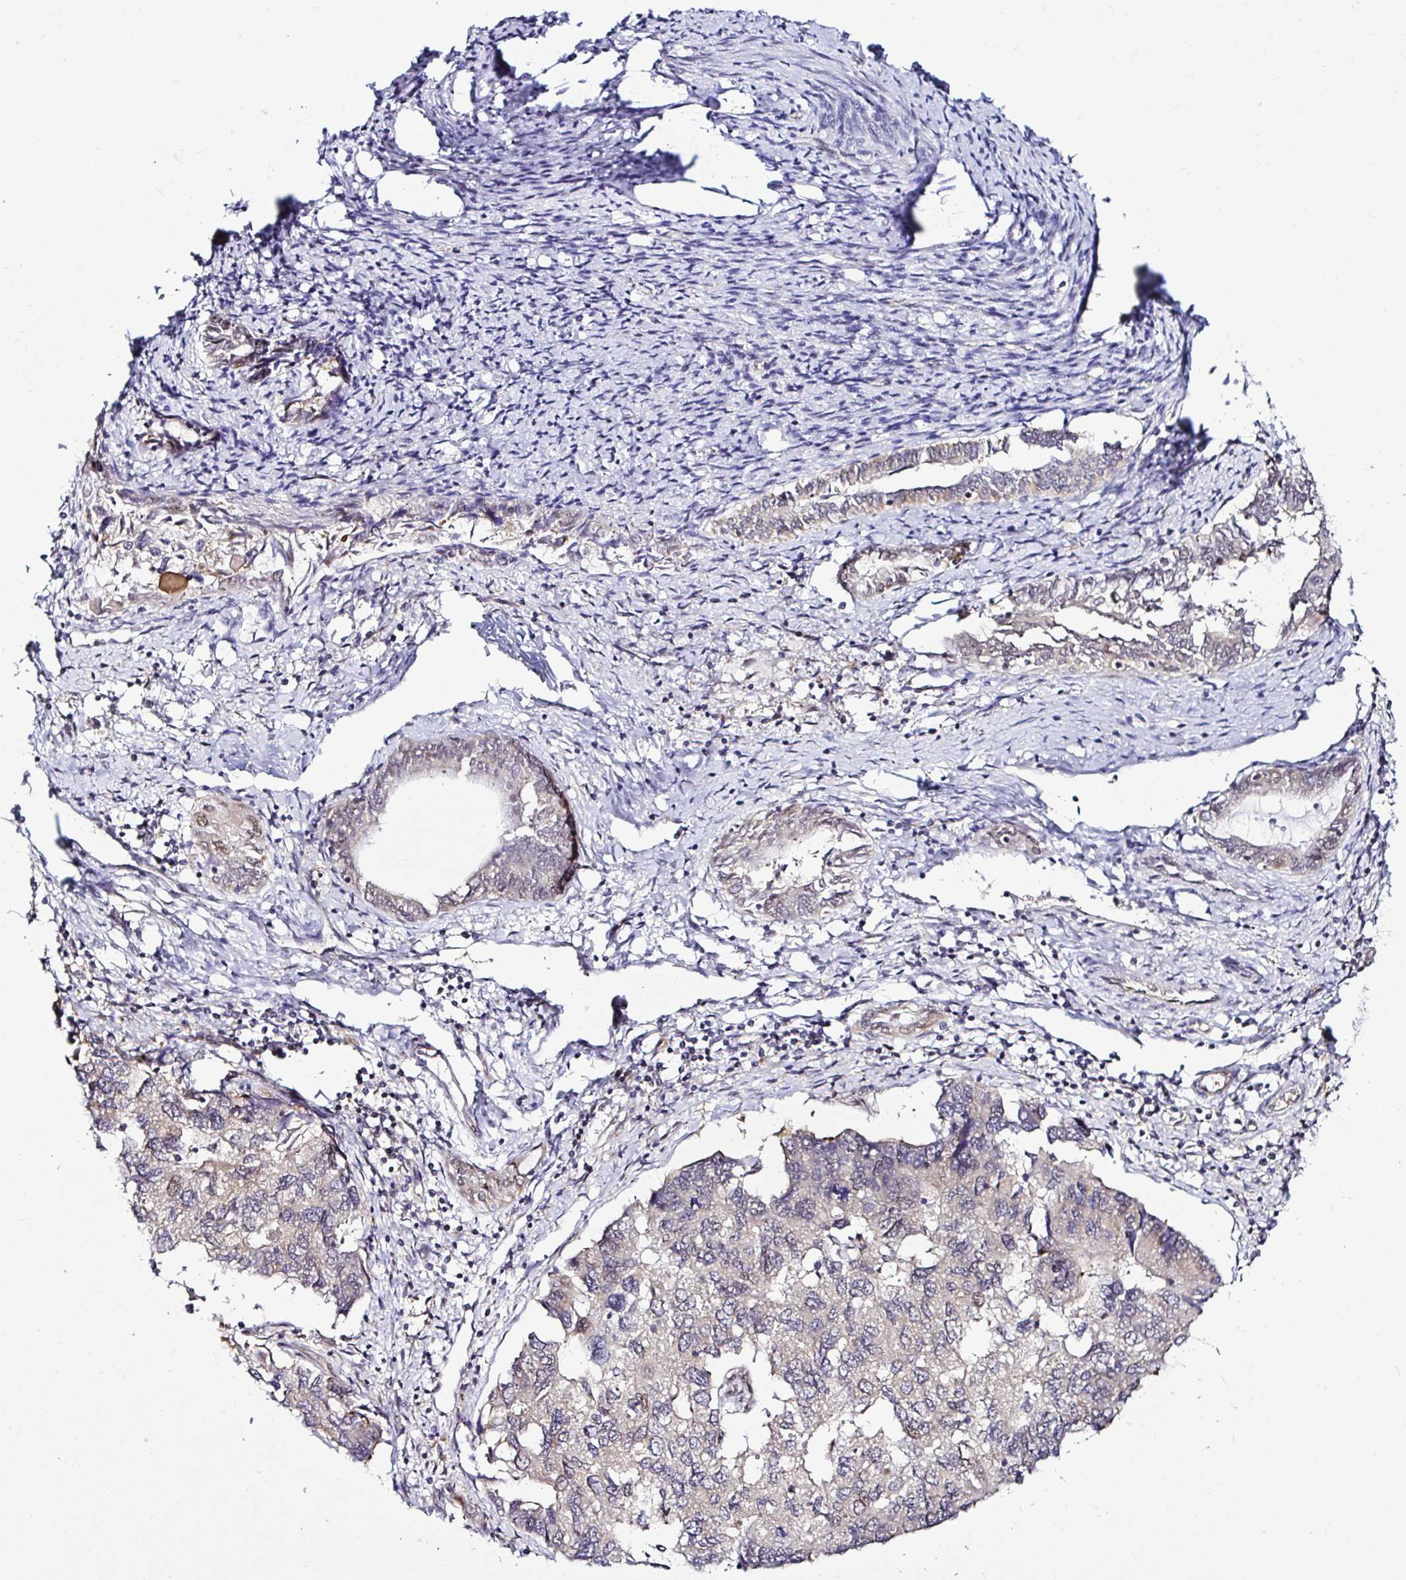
{"staining": {"intensity": "moderate", "quantity": "25%-75%", "location": "nuclear"}, "tissue": "endometrial cancer", "cell_type": "Tumor cells", "image_type": "cancer", "snomed": [{"axis": "morphology", "description": "Carcinoma, NOS"}, {"axis": "topography", "description": "Uterus"}], "caption": "Endometrial cancer (carcinoma) stained for a protein exhibits moderate nuclear positivity in tumor cells.", "gene": "PSMD3", "patient": {"sex": "female", "age": 76}}